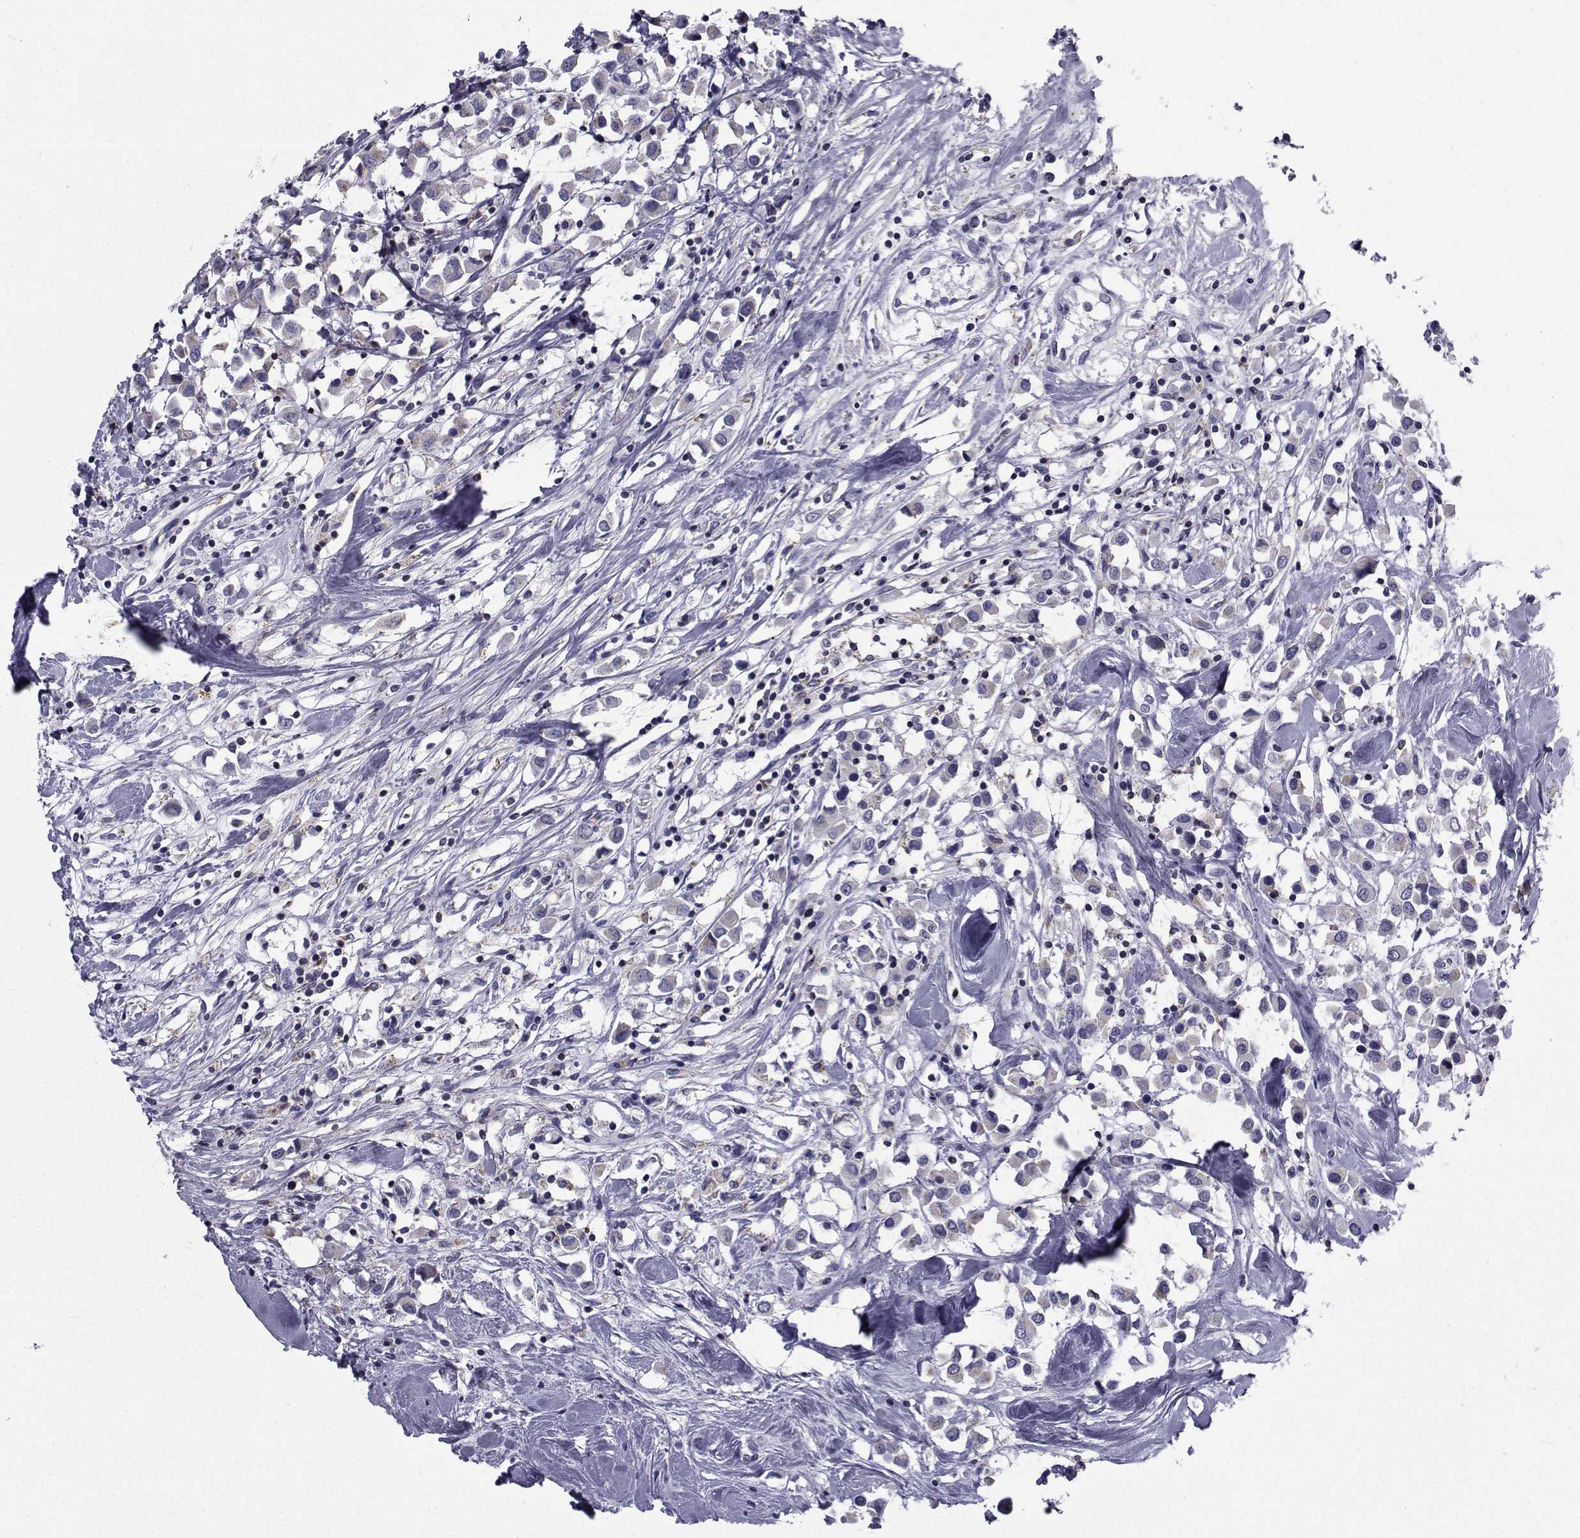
{"staining": {"intensity": "weak", "quantity": "25%-75%", "location": "cytoplasmic/membranous"}, "tissue": "breast cancer", "cell_type": "Tumor cells", "image_type": "cancer", "snomed": [{"axis": "morphology", "description": "Duct carcinoma"}, {"axis": "topography", "description": "Breast"}], "caption": "Immunohistochemistry (IHC) photomicrograph of neoplastic tissue: intraductal carcinoma (breast) stained using immunohistochemistry (IHC) displays low levels of weak protein expression localized specifically in the cytoplasmic/membranous of tumor cells, appearing as a cytoplasmic/membranous brown color.", "gene": "PDE6H", "patient": {"sex": "female", "age": 61}}